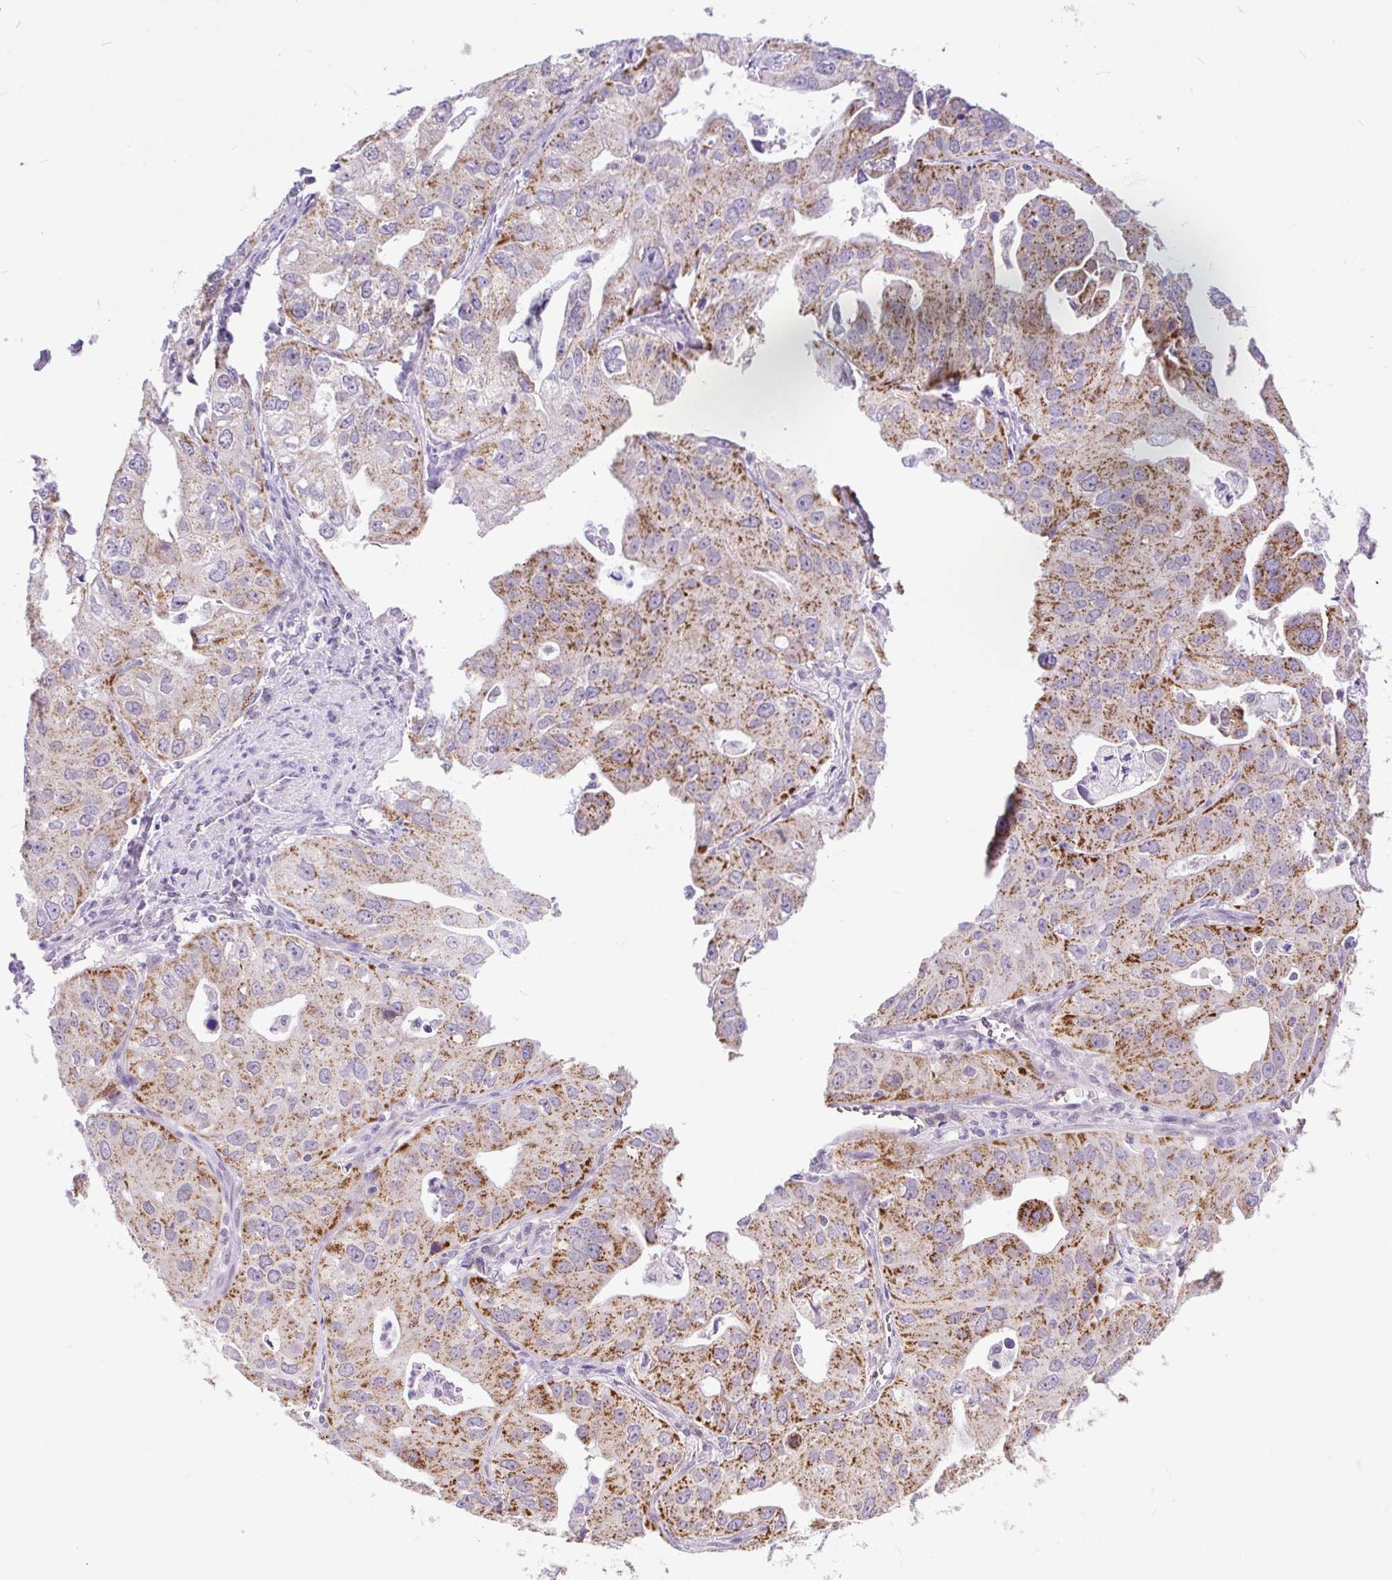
{"staining": {"intensity": "moderate", "quantity": "25%-75%", "location": "cytoplasmic/membranous"}, "tissue": "lung cancer", "cell_type": "Tumor cells", "image_type": "cancer", "snomed": [{"axis": "morphology", "description": "Adenocarcinoma, NOS"}, {"axis": "topography", "description": "Lung"}], "caption": "An image of human adenocarcinoma (lung) stained for a protein exhibits moderate cytoplasmic/membranous brown staining in tumor cells.", "gene": "PYCR2", "patient": {"sex": "male", "age": 48}}